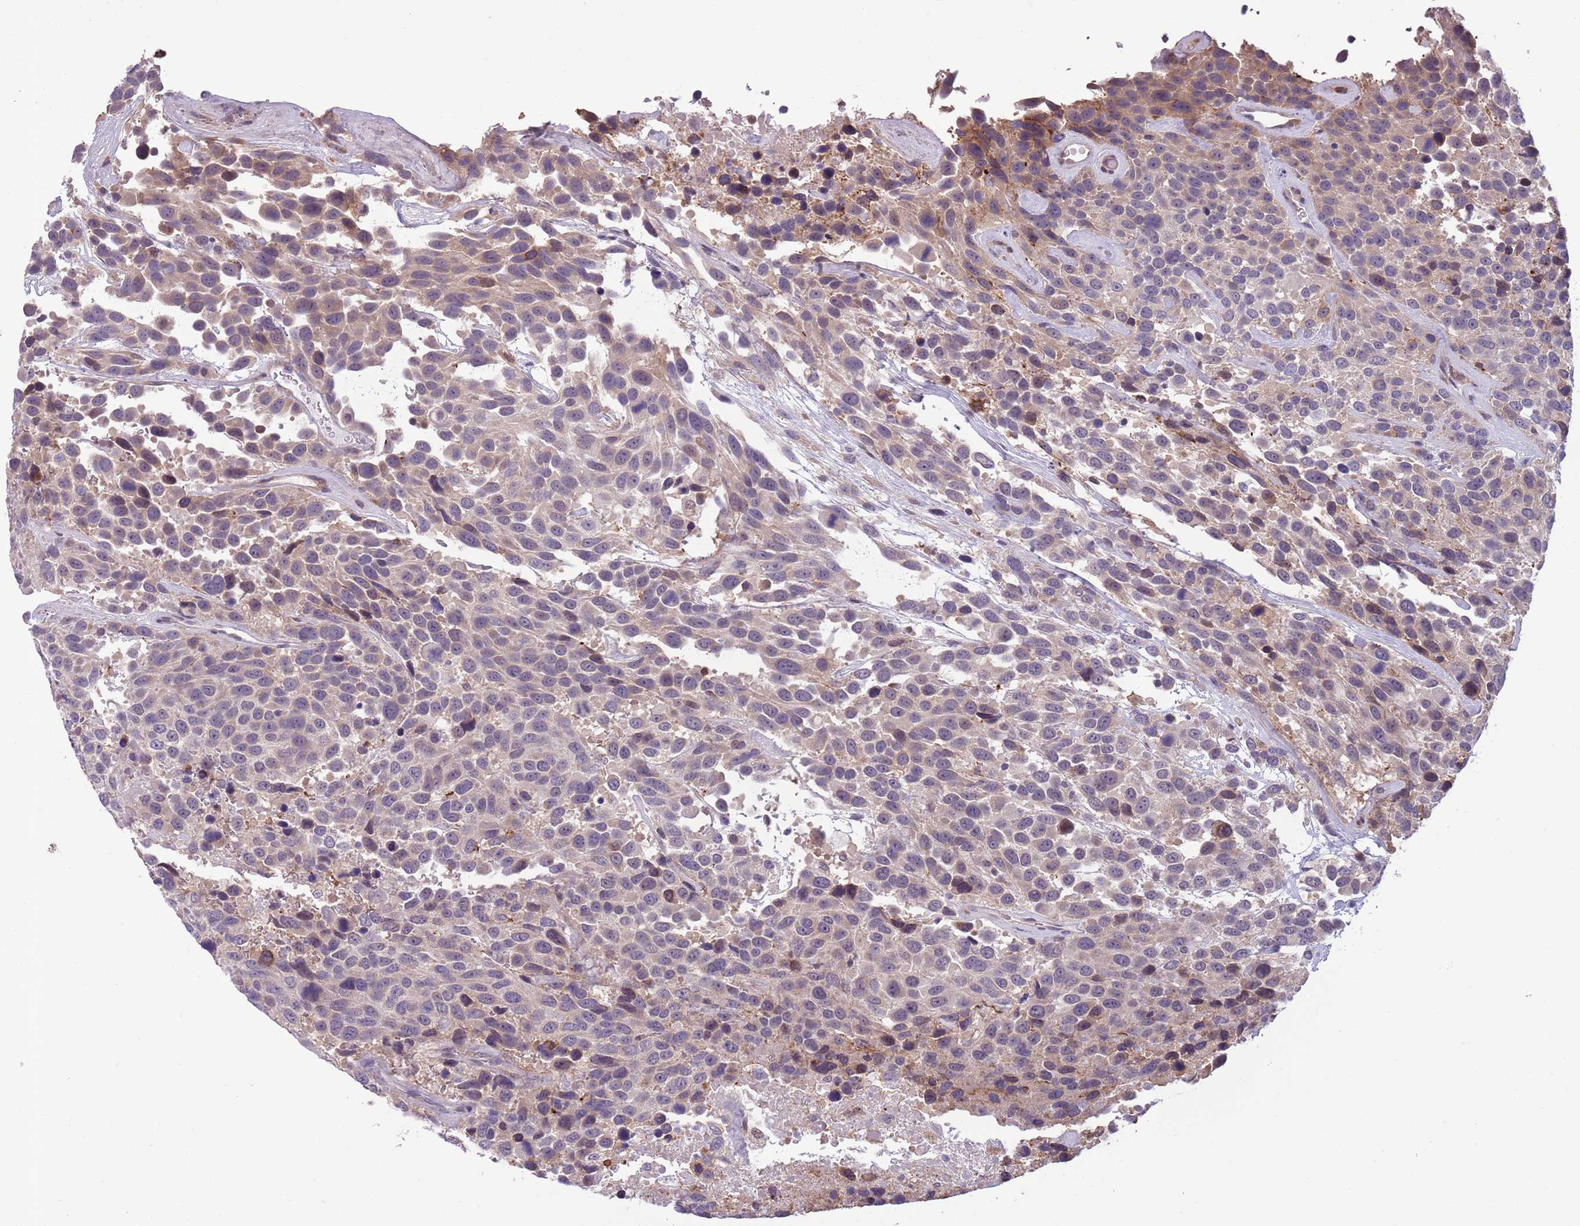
{"staining": {"intensity": "weak", "quantity": "25%-75%", "location": "cytoplasmic/membranous"}, "tissue": "urothelial cancer", "cell_type": "Tumor cells", "image_type": "cancer", "snomed": [{"axis": "morphology", "description": "Urothelial carcinoma, High grade"}, {"axis": "topography", "description": "Urinary bladder"}], "caption": "Protein analysis of urothelial cancer tissue displays weak cytoplasmic/membranous staining in about 25%-75% of tumor cells.", "gene": "JAML", "patient": {"sex": "female", "age": 70}}